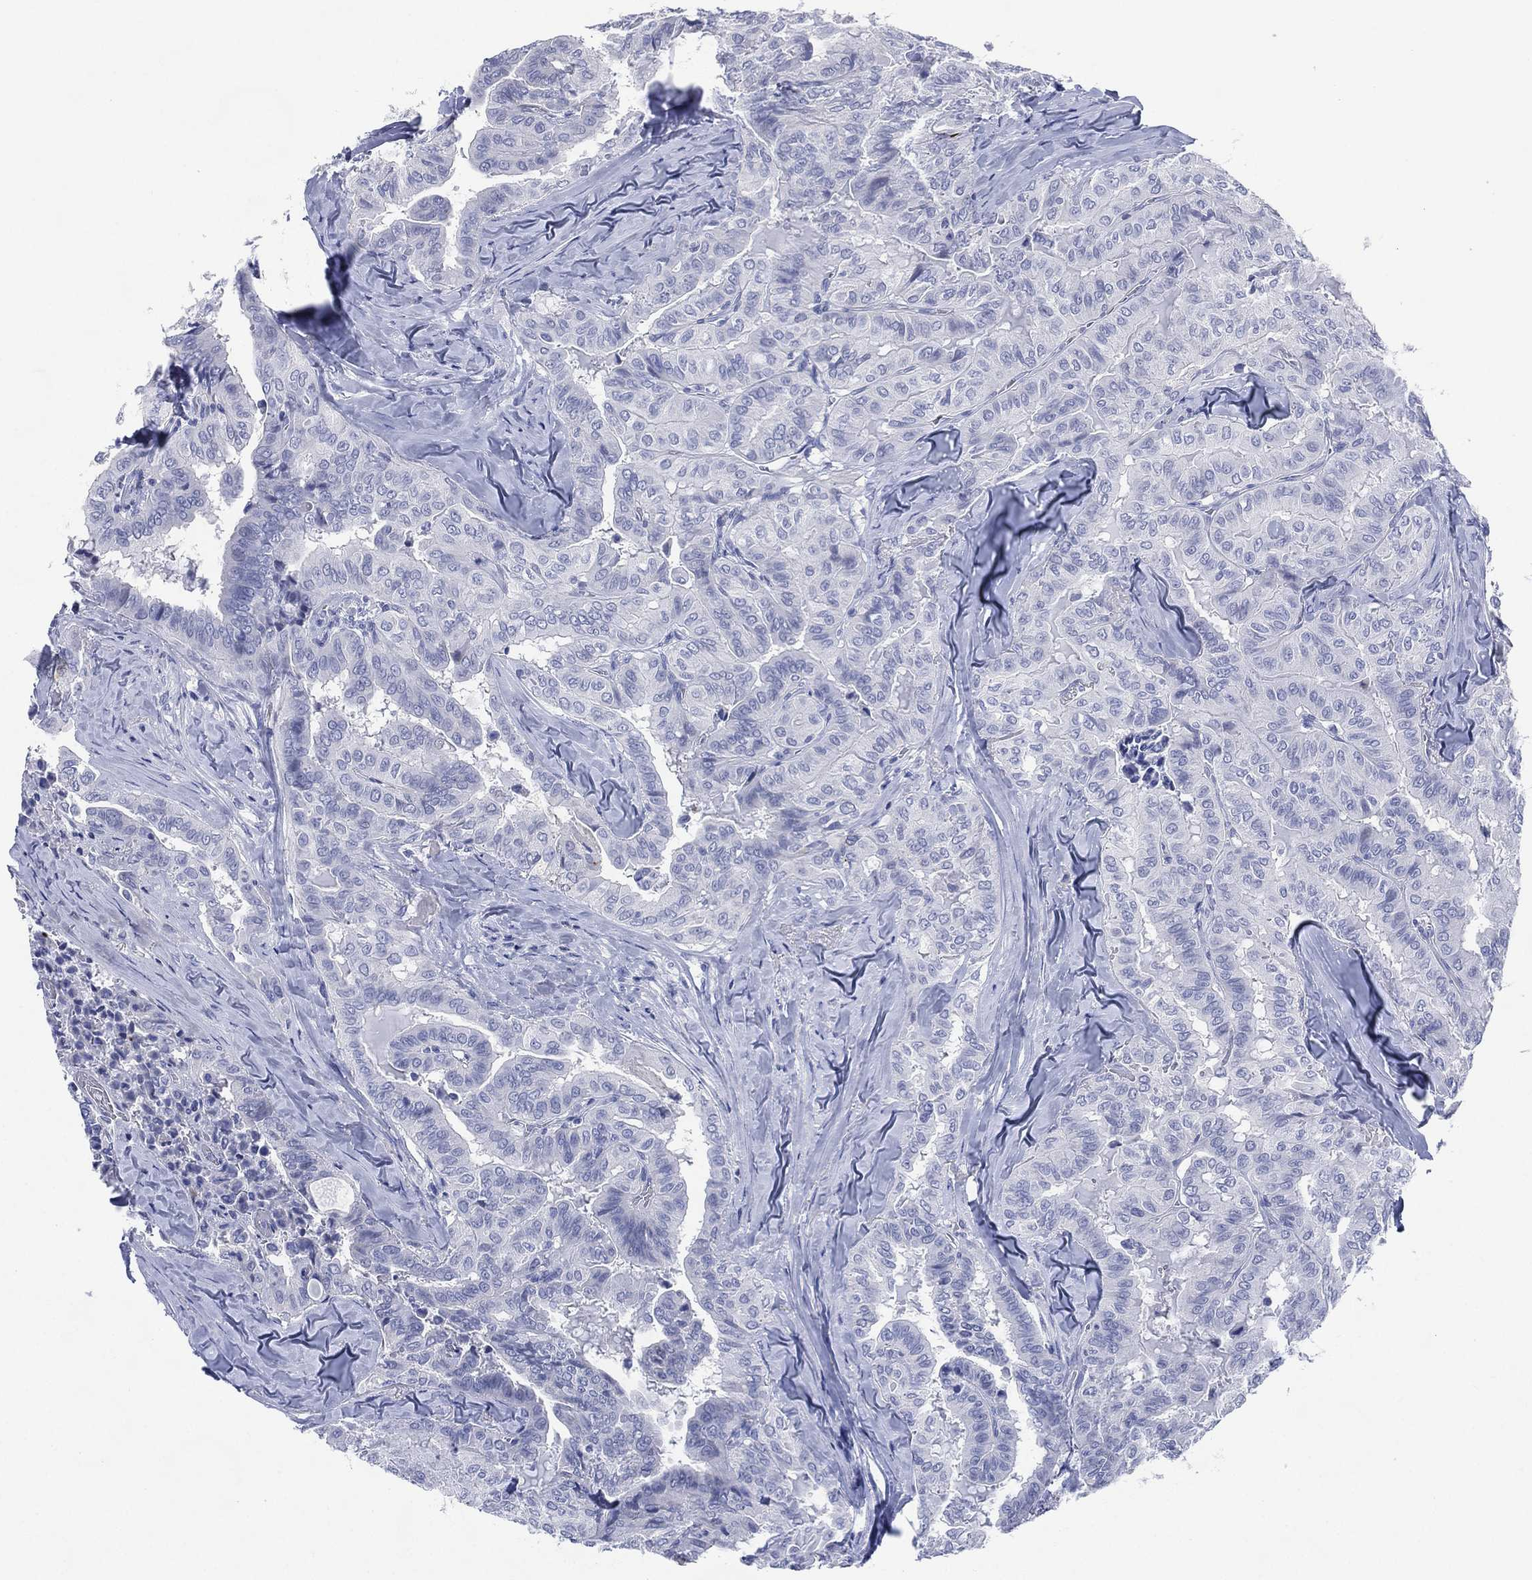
{"staining": {"intensity": "negative", "quantity": "none", "location": "none"}, "tissue": "thyroid cancer", "cell_type": "Tumor cells", "image_type": "cancer", "snomed": [{"axis": "morphology", "description": "Papillary adenocarcinoma, NOS"}, {"axis": "topography", "description": "Thyroid gland"}], "caption": "Immunohistochemistry micrograph of thyroid cancer stained for a protein (brown), which displays no expression in tumor cells.", "gene": "TMEM247", "patient": {"sex": "female", "age": 68}}